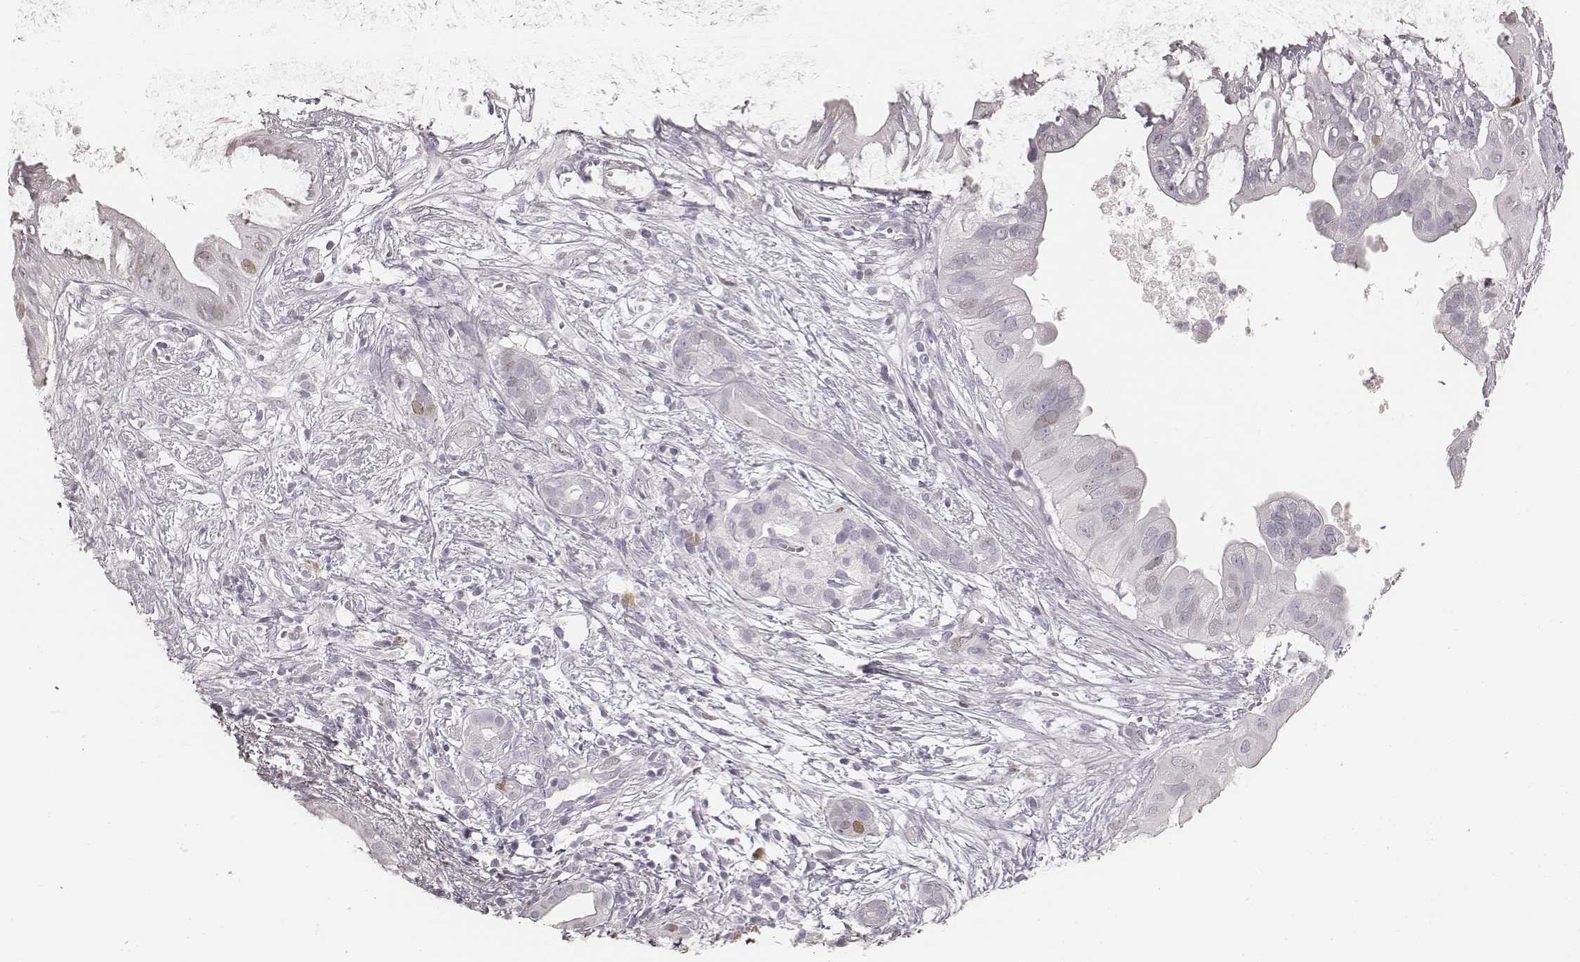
{"staining": {"intensity": "negative", "quantity": "none", "location": "none"}, "tissue": "pancreatic cancer", "cell_type": "Tumor cells", "image_type": "cancer", "snomed": [{"axis": "morphology", "description": "Adenocarcinoma, NOS"}, {"axis": "topography", "description": "Pancreas"}], "caption": "The histopathology image exhibits no significant staining in tumor cells of pancreatic cancer. Nuclei are stained in blue.", "gene": "TEX37", "patient": {"sex": "male", "age": 61}}